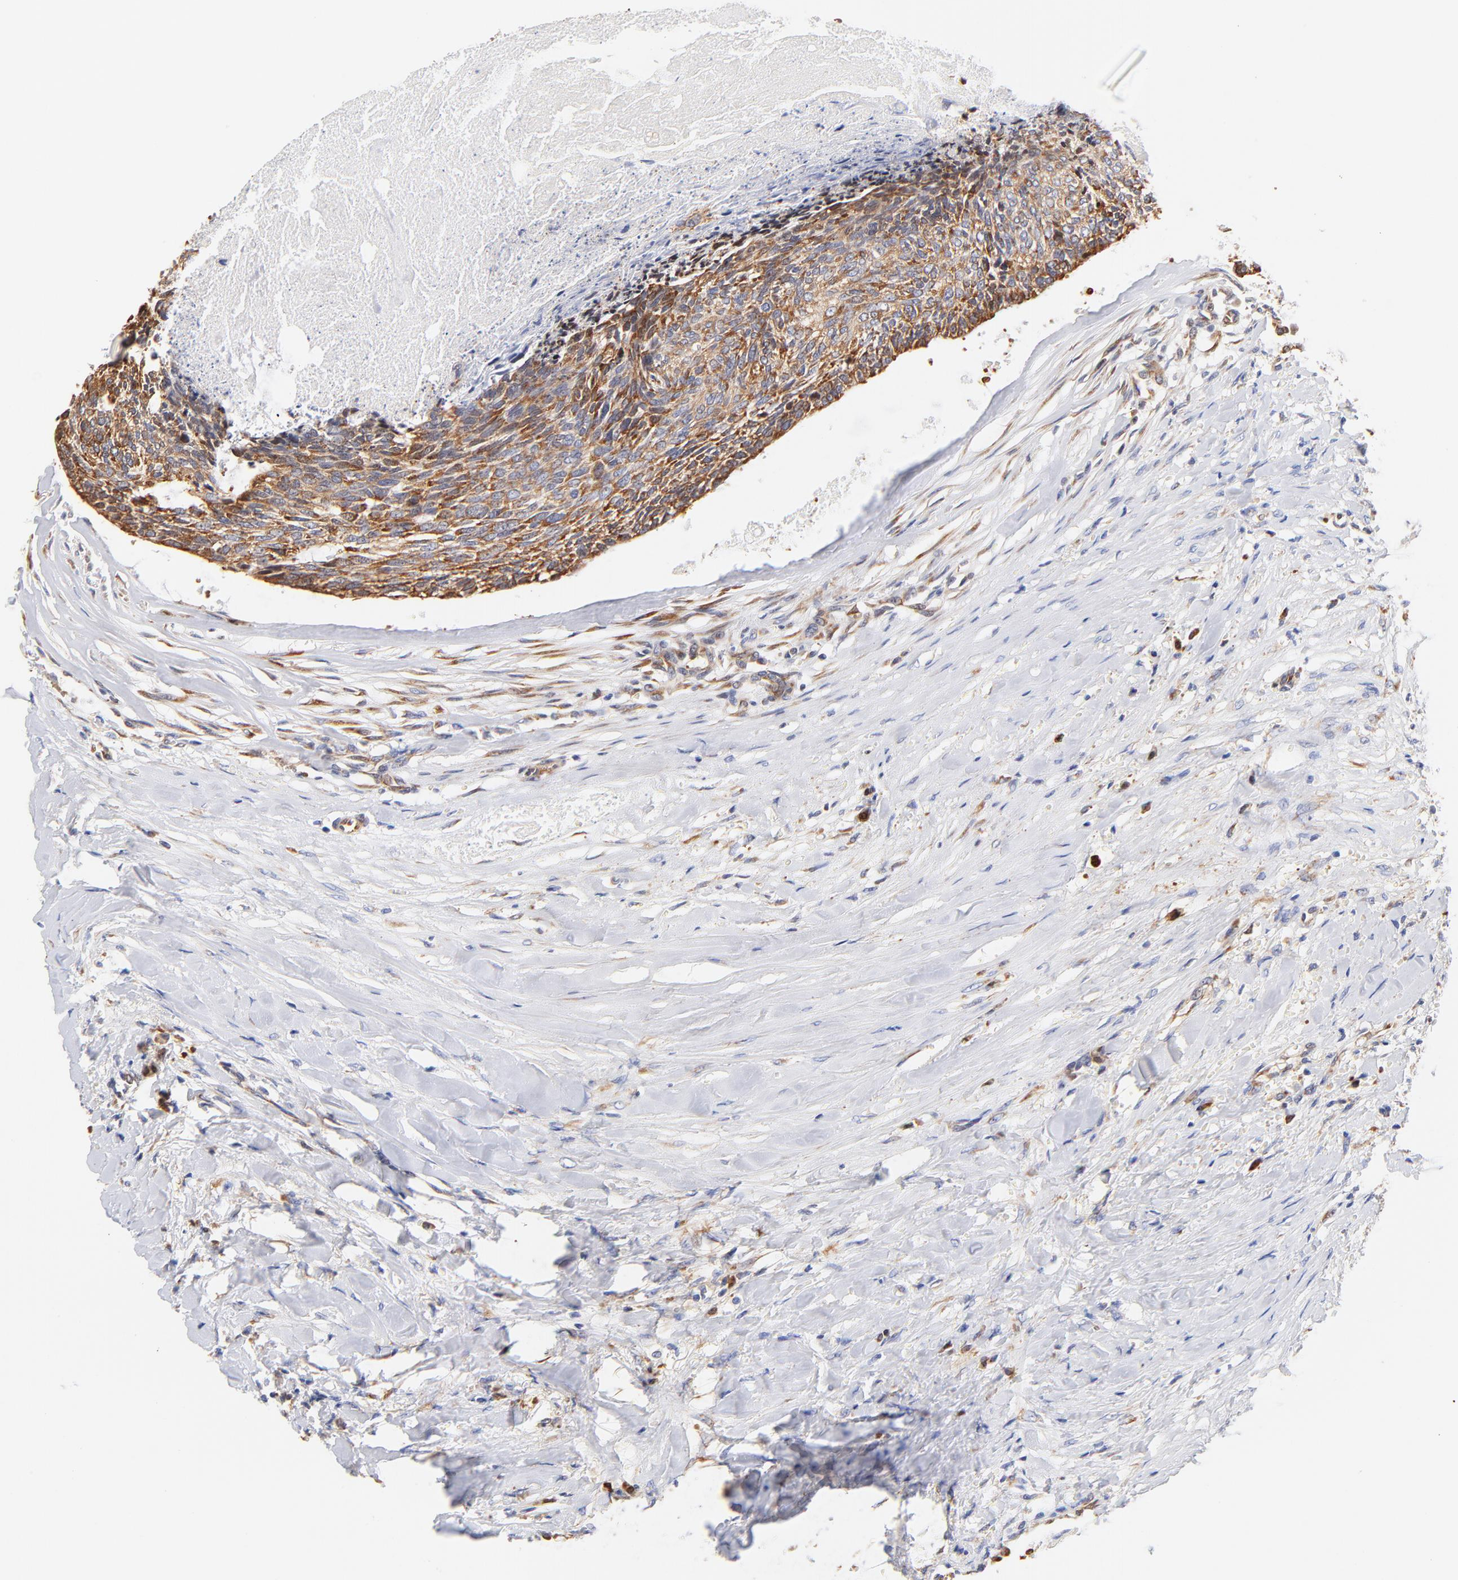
{"staining": {"intensity": "moderate", "quantity": ">75%", "location": "cytoplasmic/membranous"}, "tissue": "head and neck cancer", "cell_type": "Tumor cells", "image_type": "cancer", "snomed": [{"axis": "morphology", "description": "Squamous cell carcinoma, NOS"}, {"axis": "topography", "description": "Salivary gland"}, {"axis": "topography", "description": "Head-Neck"}], "caption": "Immunohistochemistry (IHC) (DAB) staining of human squamous cell carcinoma (head and neck) displays moderate cytoplasmic/membranous protein staining in about >75% of tumor cells. (IHC, brightfield microscopy, high magnification).", "gene": "RPL27", "patient": {"sex": "male", "age": 70}}